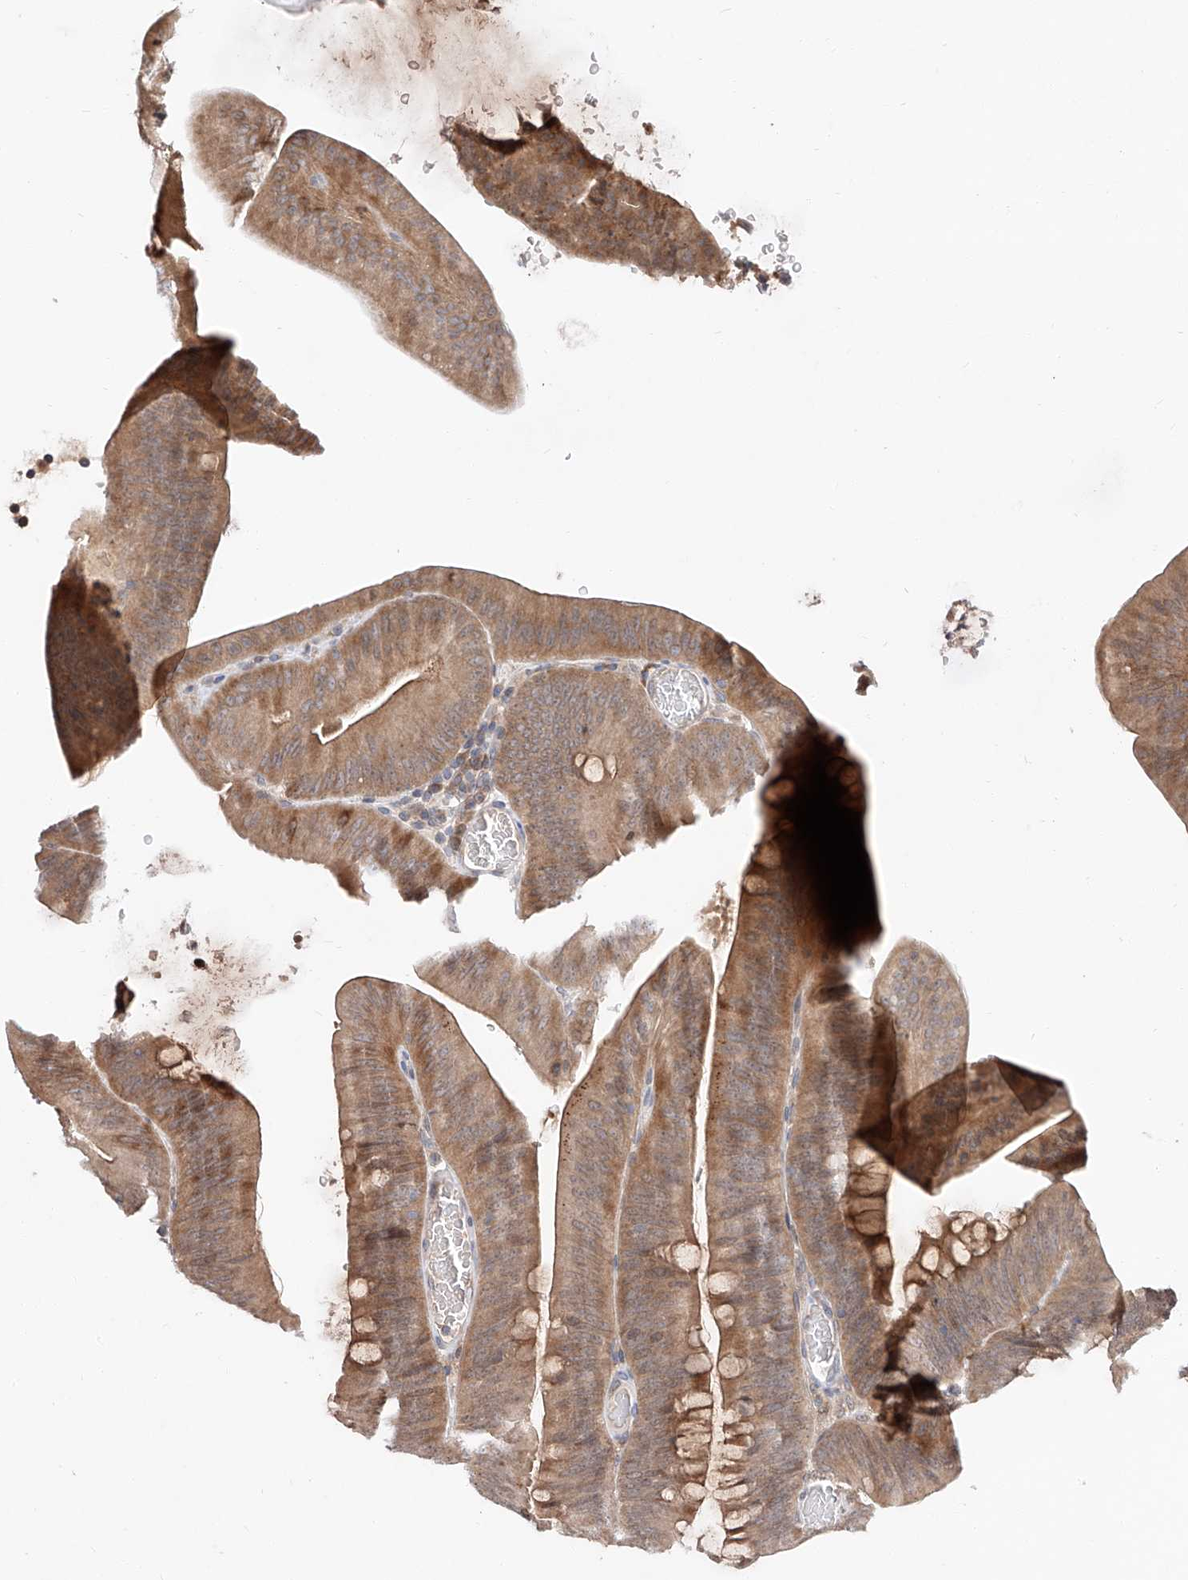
{"staining": {"intensity": "moderate", "quantity": "25%-75%", "location": "cytoplasmic/membranous"}, "tissue": "colorectal cancer", "cell_type": "Tumor cells", "image_type": "cancer", "snomed": [{"axis": "morphology", "description": "Normal tissue, NOS"}, {"axis": "topography", "description": "Colon"}], "caption": "Human colorectal cancer stained with a brown dye reveals moderate cytoplasmic/membranous positive staining in approximately 25%-75% of tumor cells.", "gene": "DIRAS3", "patient": {"sex": "female", "age": 82}}